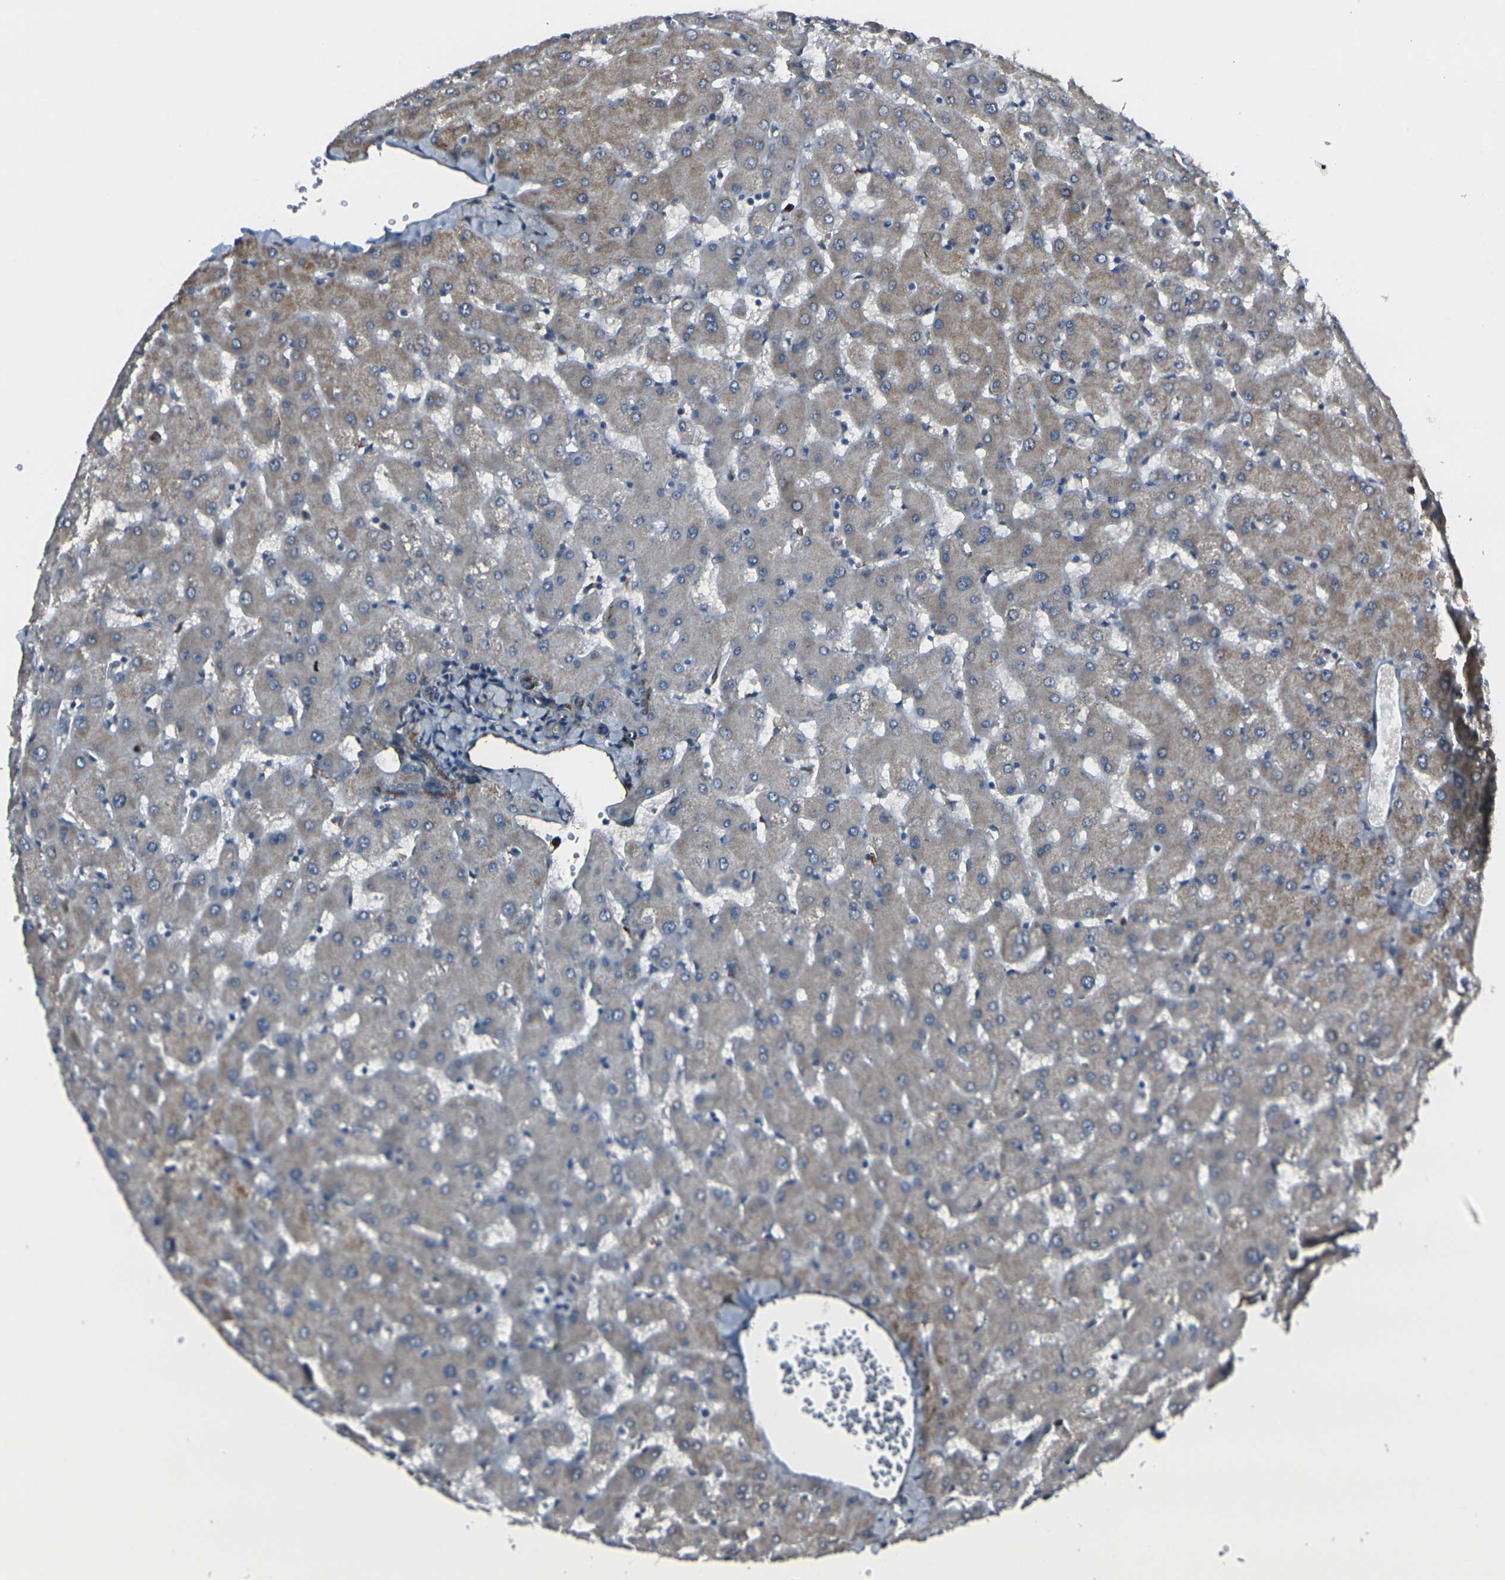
{"staining": {"intensity": "moderate", "quantity": ">75%", "location": "cytoplasmic/membranous"}, "tissue": "liver", "cell_type": "Cholangiocytes", "image_type": "normal", "snomed": [{"axis": "morphology", "description": "Normal tissue, NOS"}, {"axis": "topography", "description": "Liver"}], "caption": "IHC (DAB (3,3'-diaminobenzidine)) staining of normal liver shows moderate cytoplasmic/membranous protein positivity in about >75% of cholangiocytes.", "gene": "MYOF", "patient": {"sex": "female", "age": 63}}